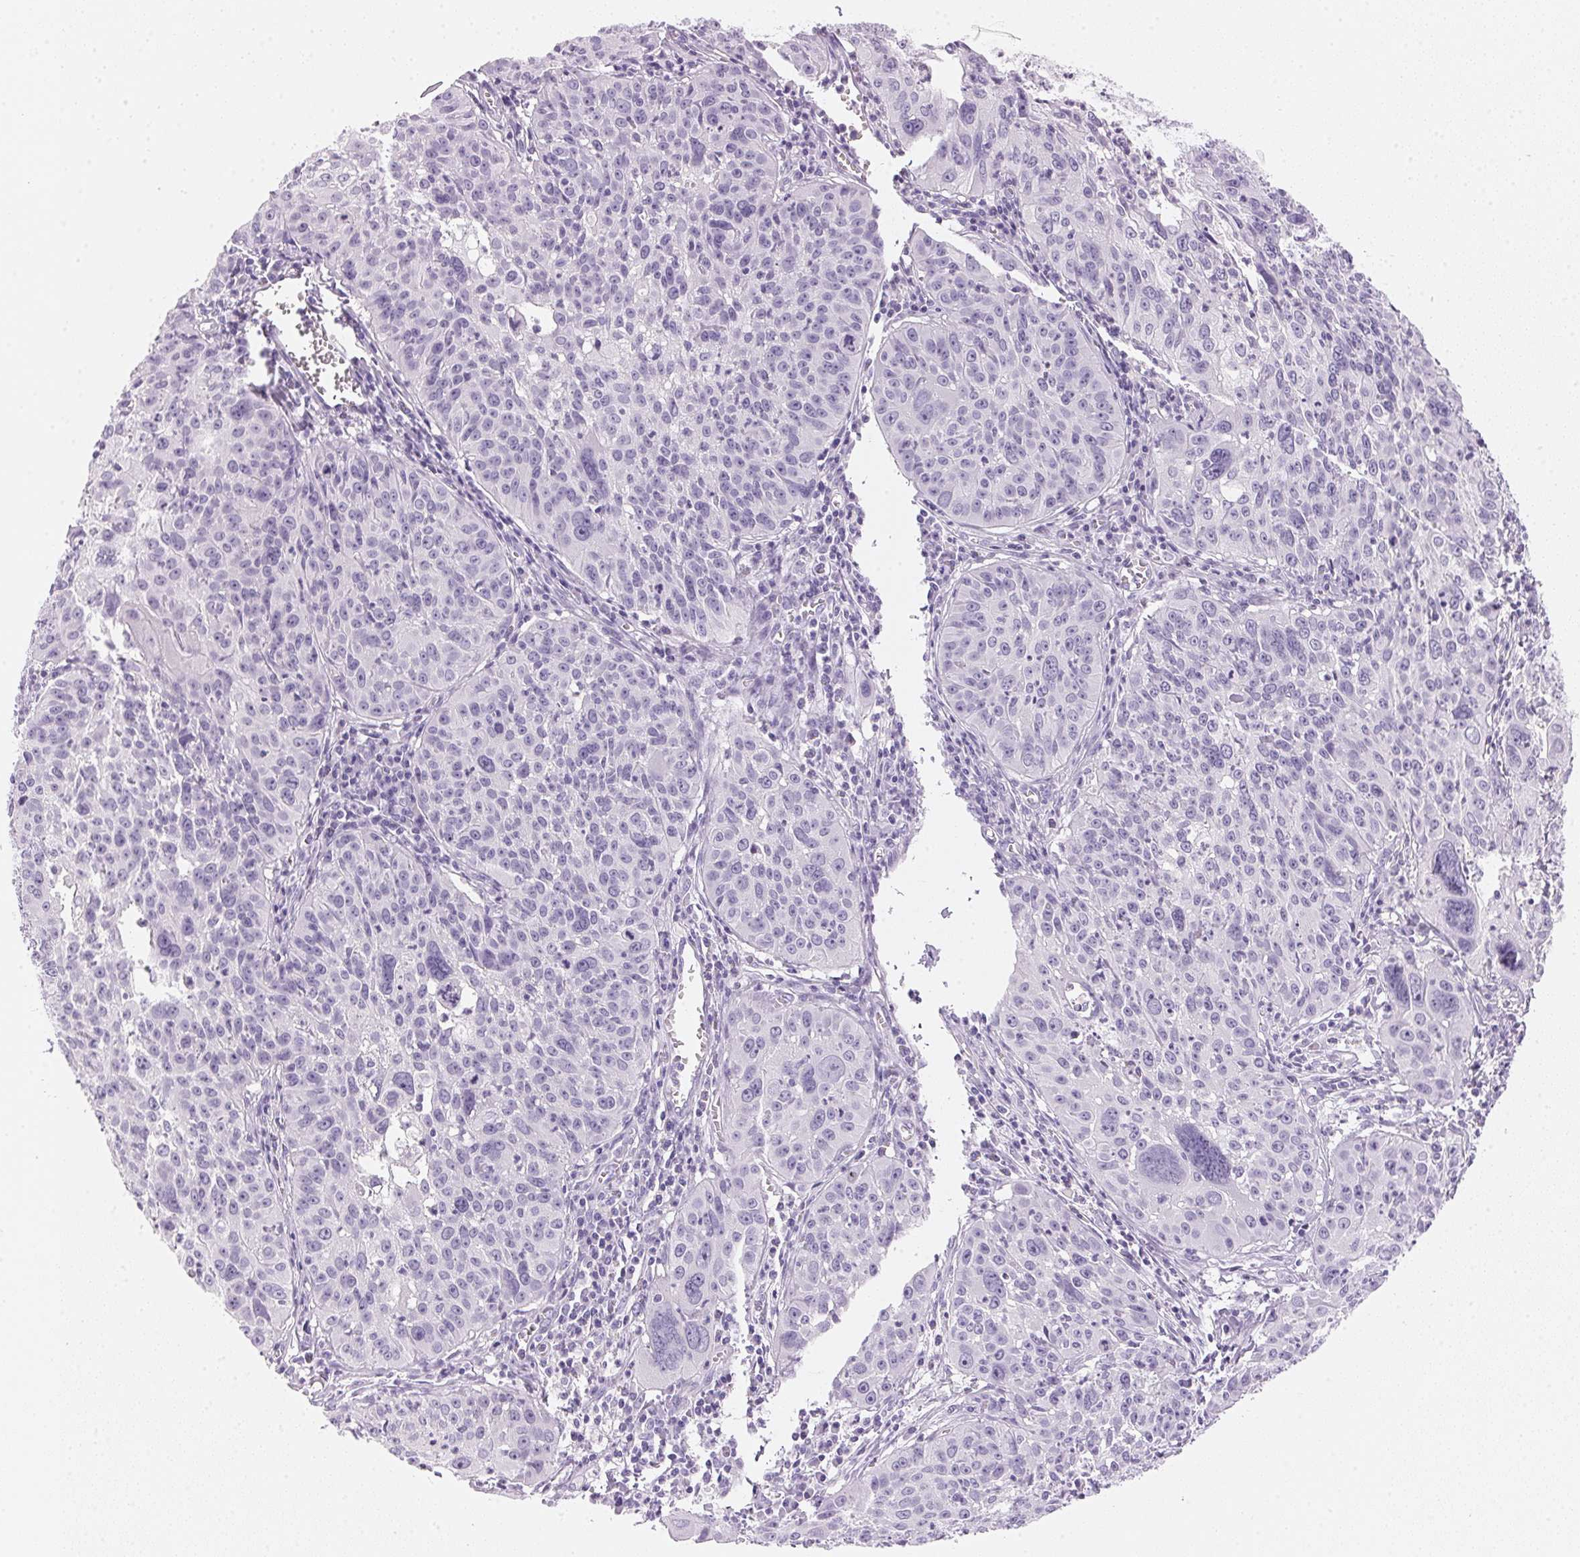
{"staining": {"intensity": "negative", "quantity": "none", "location": "none"}, "tissue": "cervical cancer", "cell_type": "Tumor cells", "image_type": "cancer", "snomed": [{"axis": "morphology", "description": "Squamous cell carcinoma, NOS"}, {"axis": "topography", "description": "Cervix"}], "caption": "Immunohistochemical staining of cervical cancer demonstrates no significant staining in tumor cells.", "gene": "IGFBP1", "patient": {"sex": "female", "age": 31}}